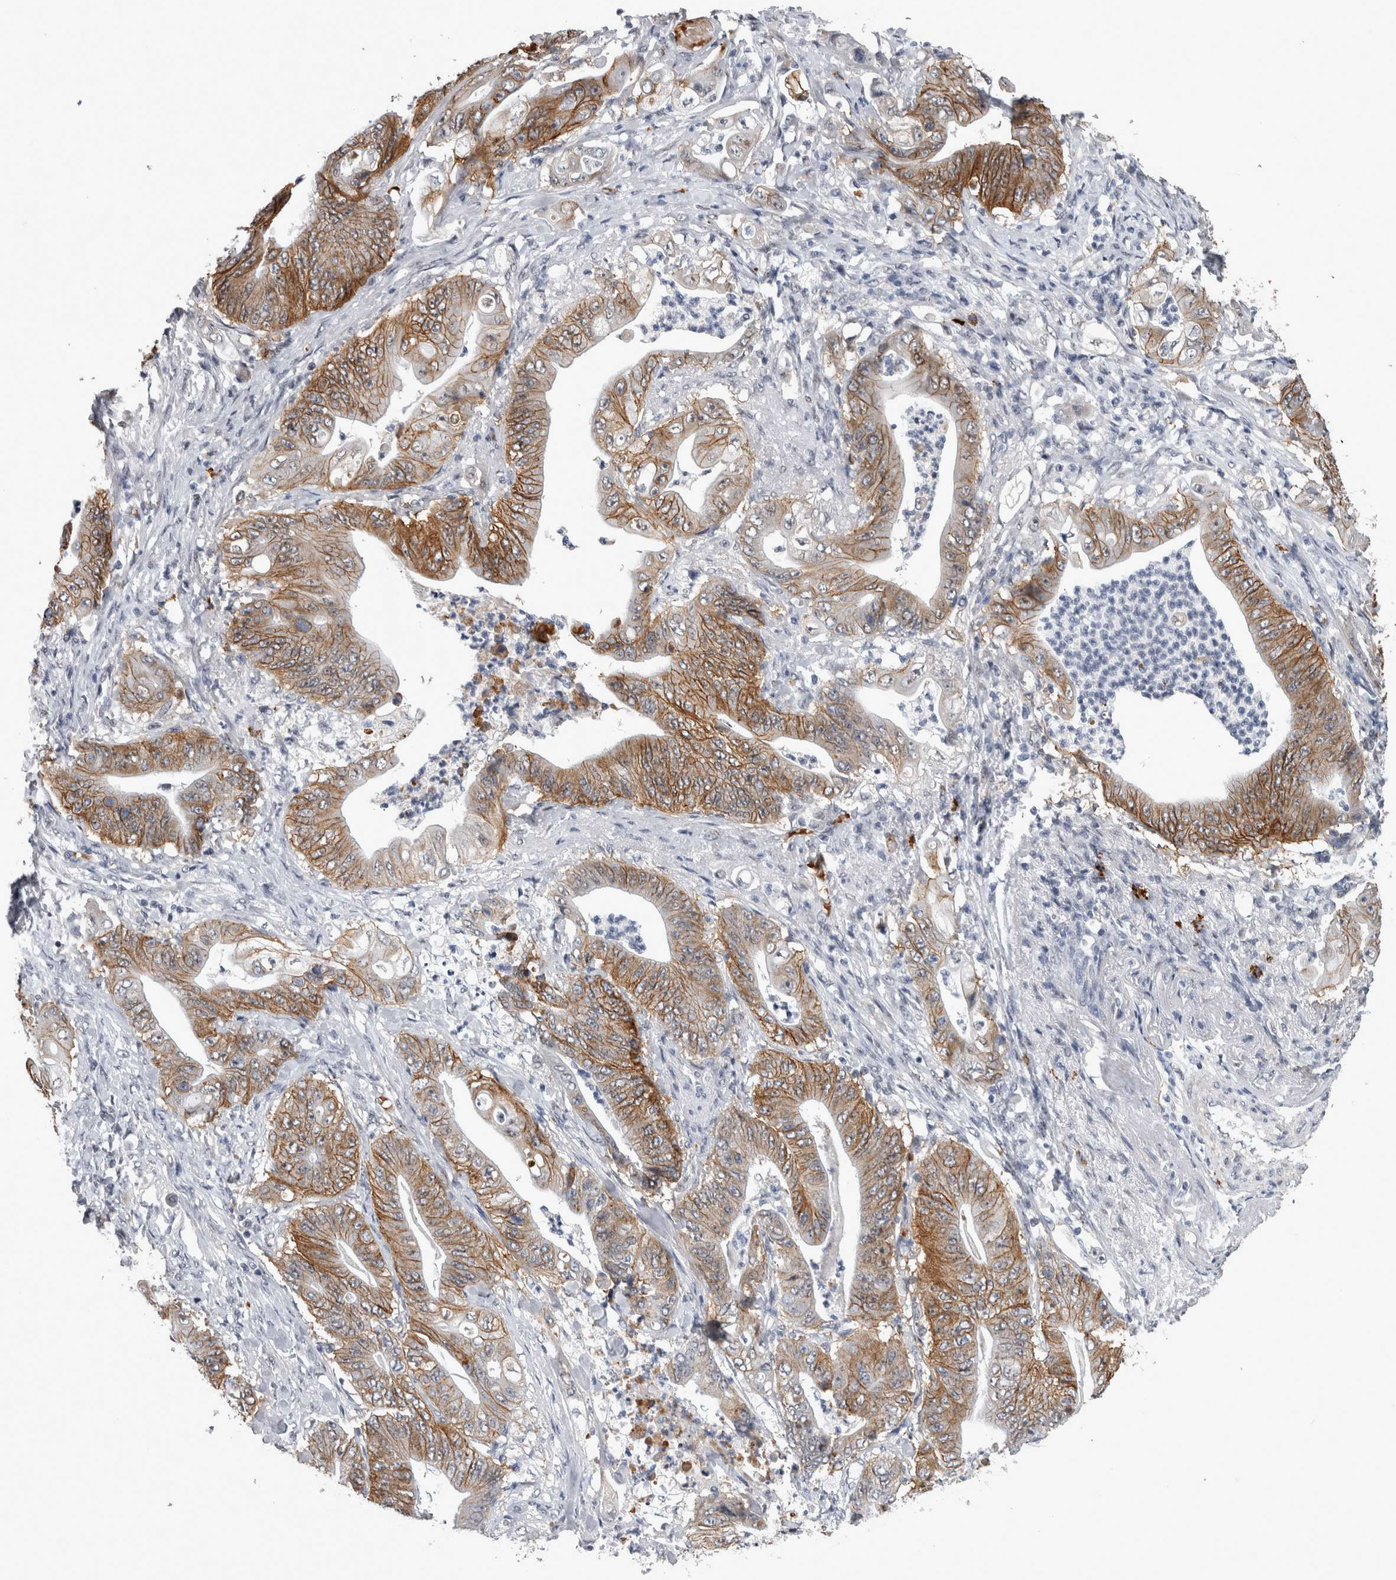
{"staining": {"intensity": "moderate", "quantity": ">75%", "location": "cytoplasmic/membranous"}, "tissue": "stomach cancer", "cell_type": "Tumor cells", "image_type": "cancer", "snomed": [{"axis": "morphology", "description": "Adenocarcinoma, NOS"}, {"axis": "topography", "description": "Stomach"}], "caption": "Immunohistochemistry (IHC) photomicrograph of stomach cancer stained for a protein (brown), which shows medium levels of moderate cytoplasmic/membranous positivity in approximately >75% of tumor cells.", "gene": "PEBP4", "patient": {"sex": "female", "age": 73}}